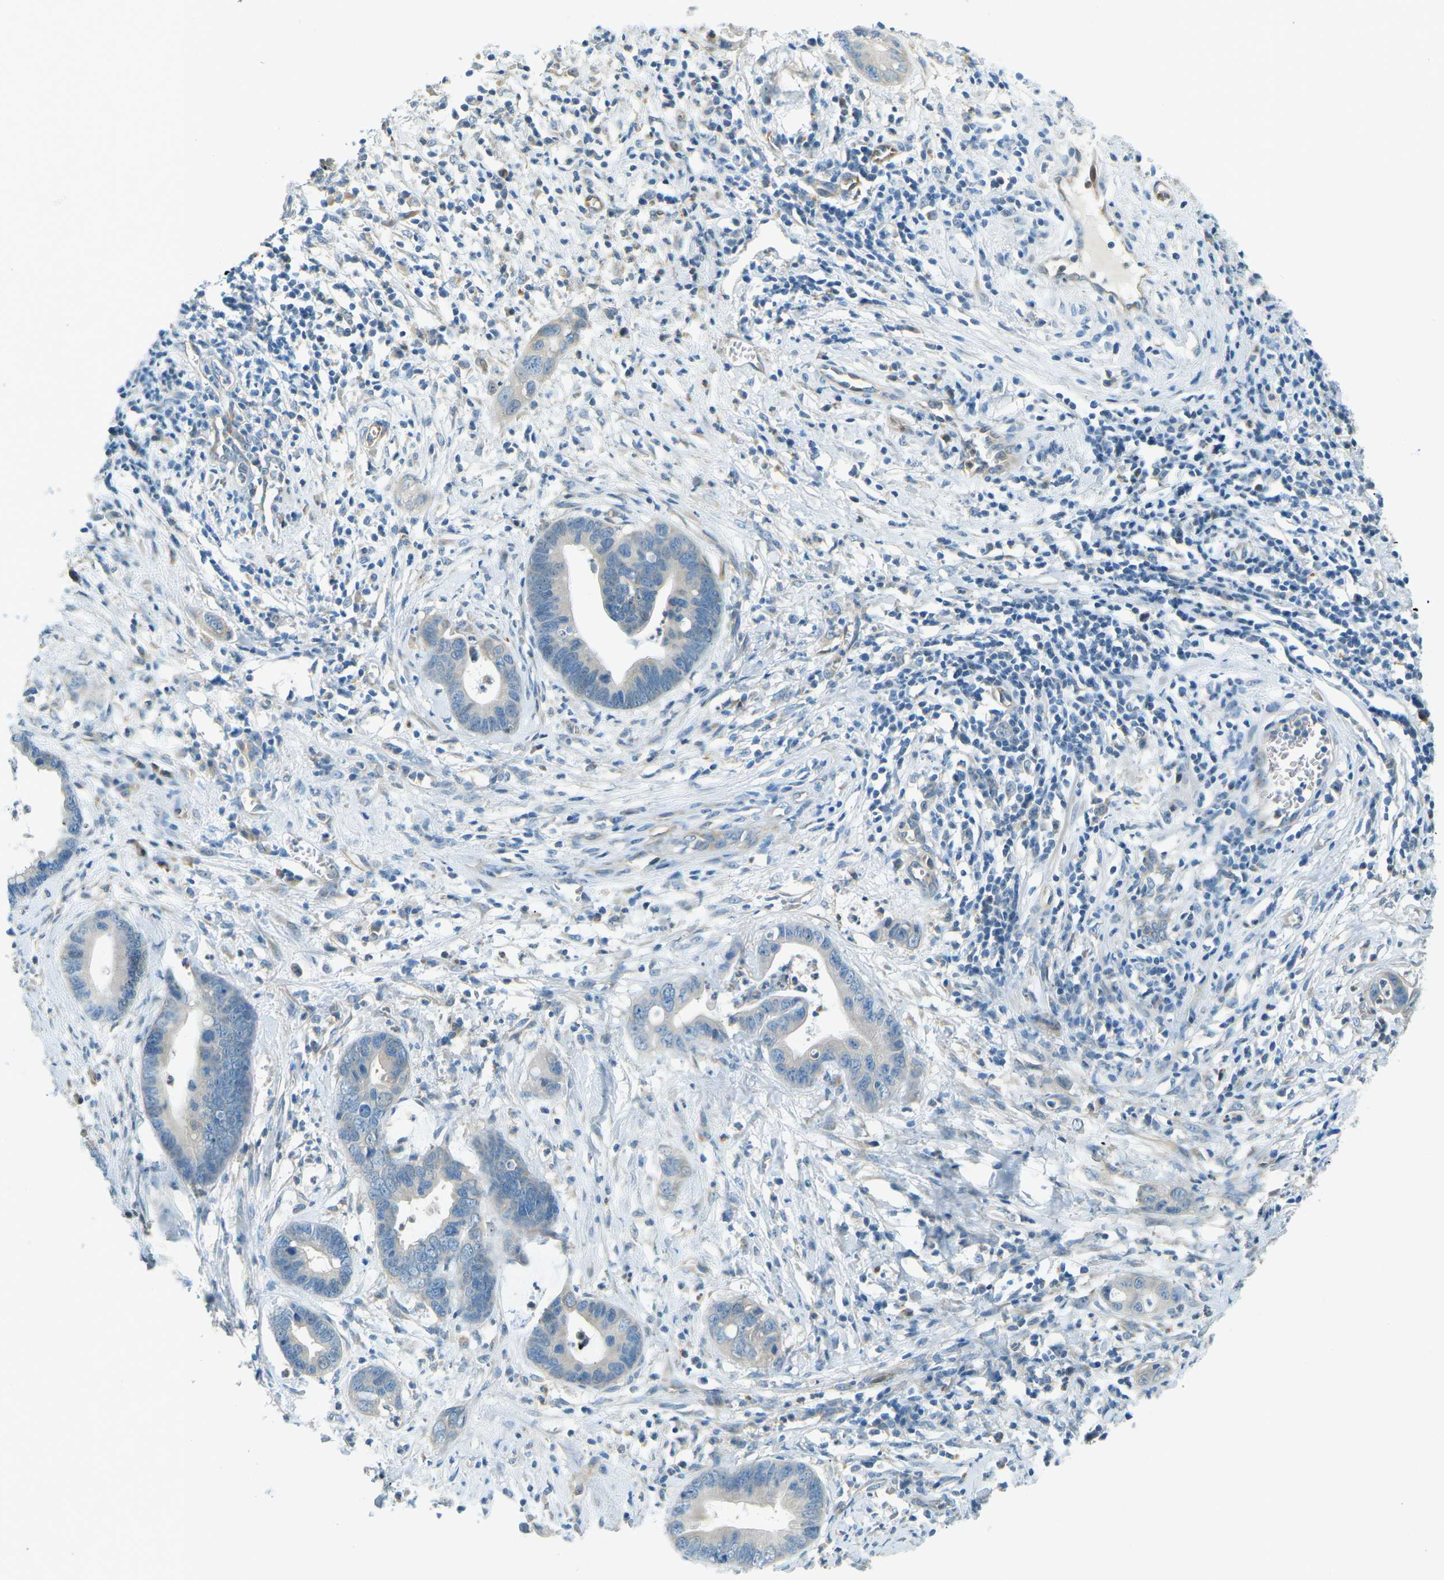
{"staining": {"intensity": "negative", "quantity": "none", "location": "none"}, "tissue": "cervical cancer", "cell_type": "Tumor cells", "image_type": "cancer", "snomed": [{"axis": "morphology", "description": "Adenocarcinoma, NOS"}, {"axis": "topography", "description": "Cervix"}], "caption": "Immunohistochemistry (IHC) histopathology image of neoplastic tissue: human cervical cancer (adenocarcinoma) stained with DAB exhibits no significant protein positivity in tumor cells.", "gene": "ZNF367", "patient": {"sex": "female", "age": 44}}